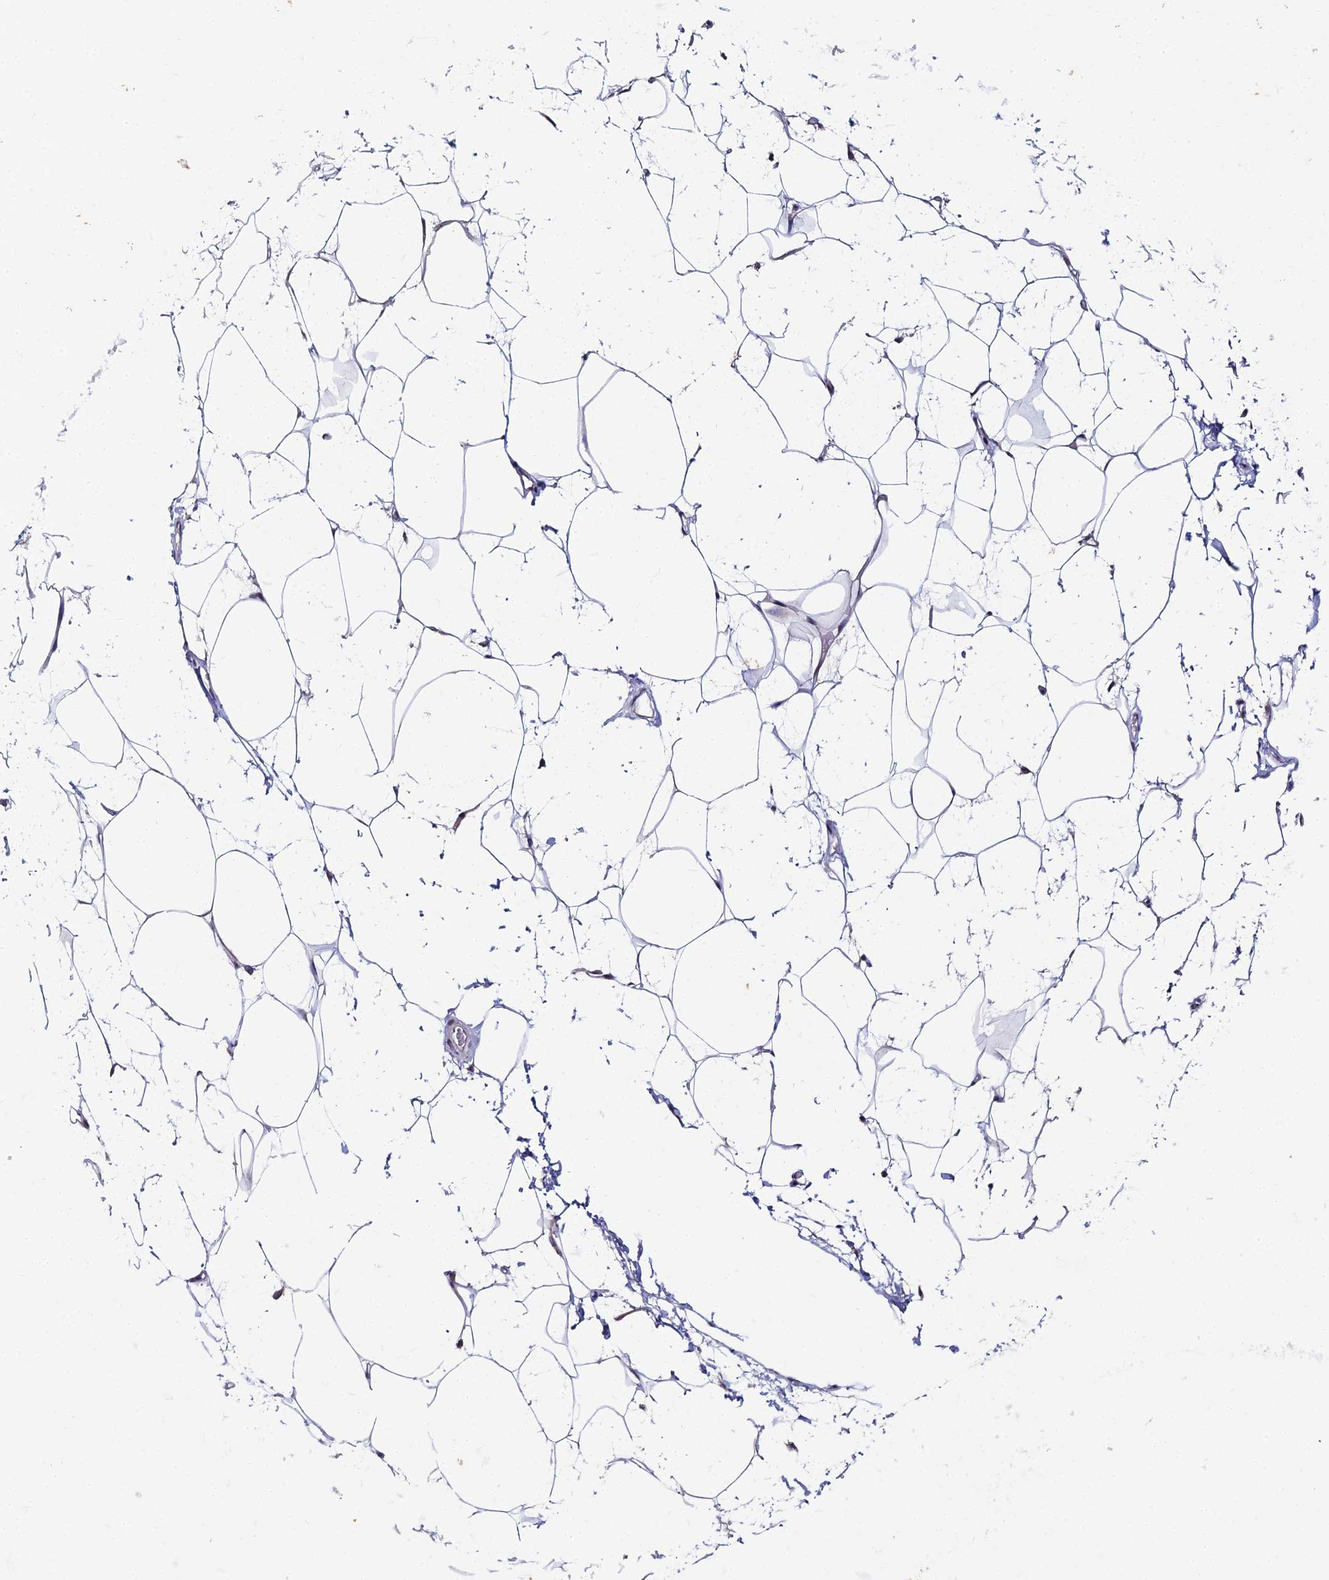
{"staining": {"intensity": "negative", "quantity": "none", "location": "none"}, "tissue": "adipose tissue", "cell_type": "Adipocytes", "image_type": "normal", "snomed": [{"axis": "morphology", "description": "Normal tissue, NOS"}, {"axis": "morphology", "description": "Adenocarcinoma, NOS"}, {"axis": "topography", "description": "Rectum"}, {"axis": "topography", "description": "Vagina"}, {"axis": "topography", "description": "Peripheral nerve tissue"}], "caption": "Image shows no significant protein positivity in adipocytes of unremarkable adipose tissue. The staining was performed using DAB (3,3'-diaminobenzidine) to visualize the protein expression in brown, while the nuclei were stained in blue with hematoxylin (Magnification: 20x).", "gene": "PRR22", "patient": {"sex": "female", "age": 71}}